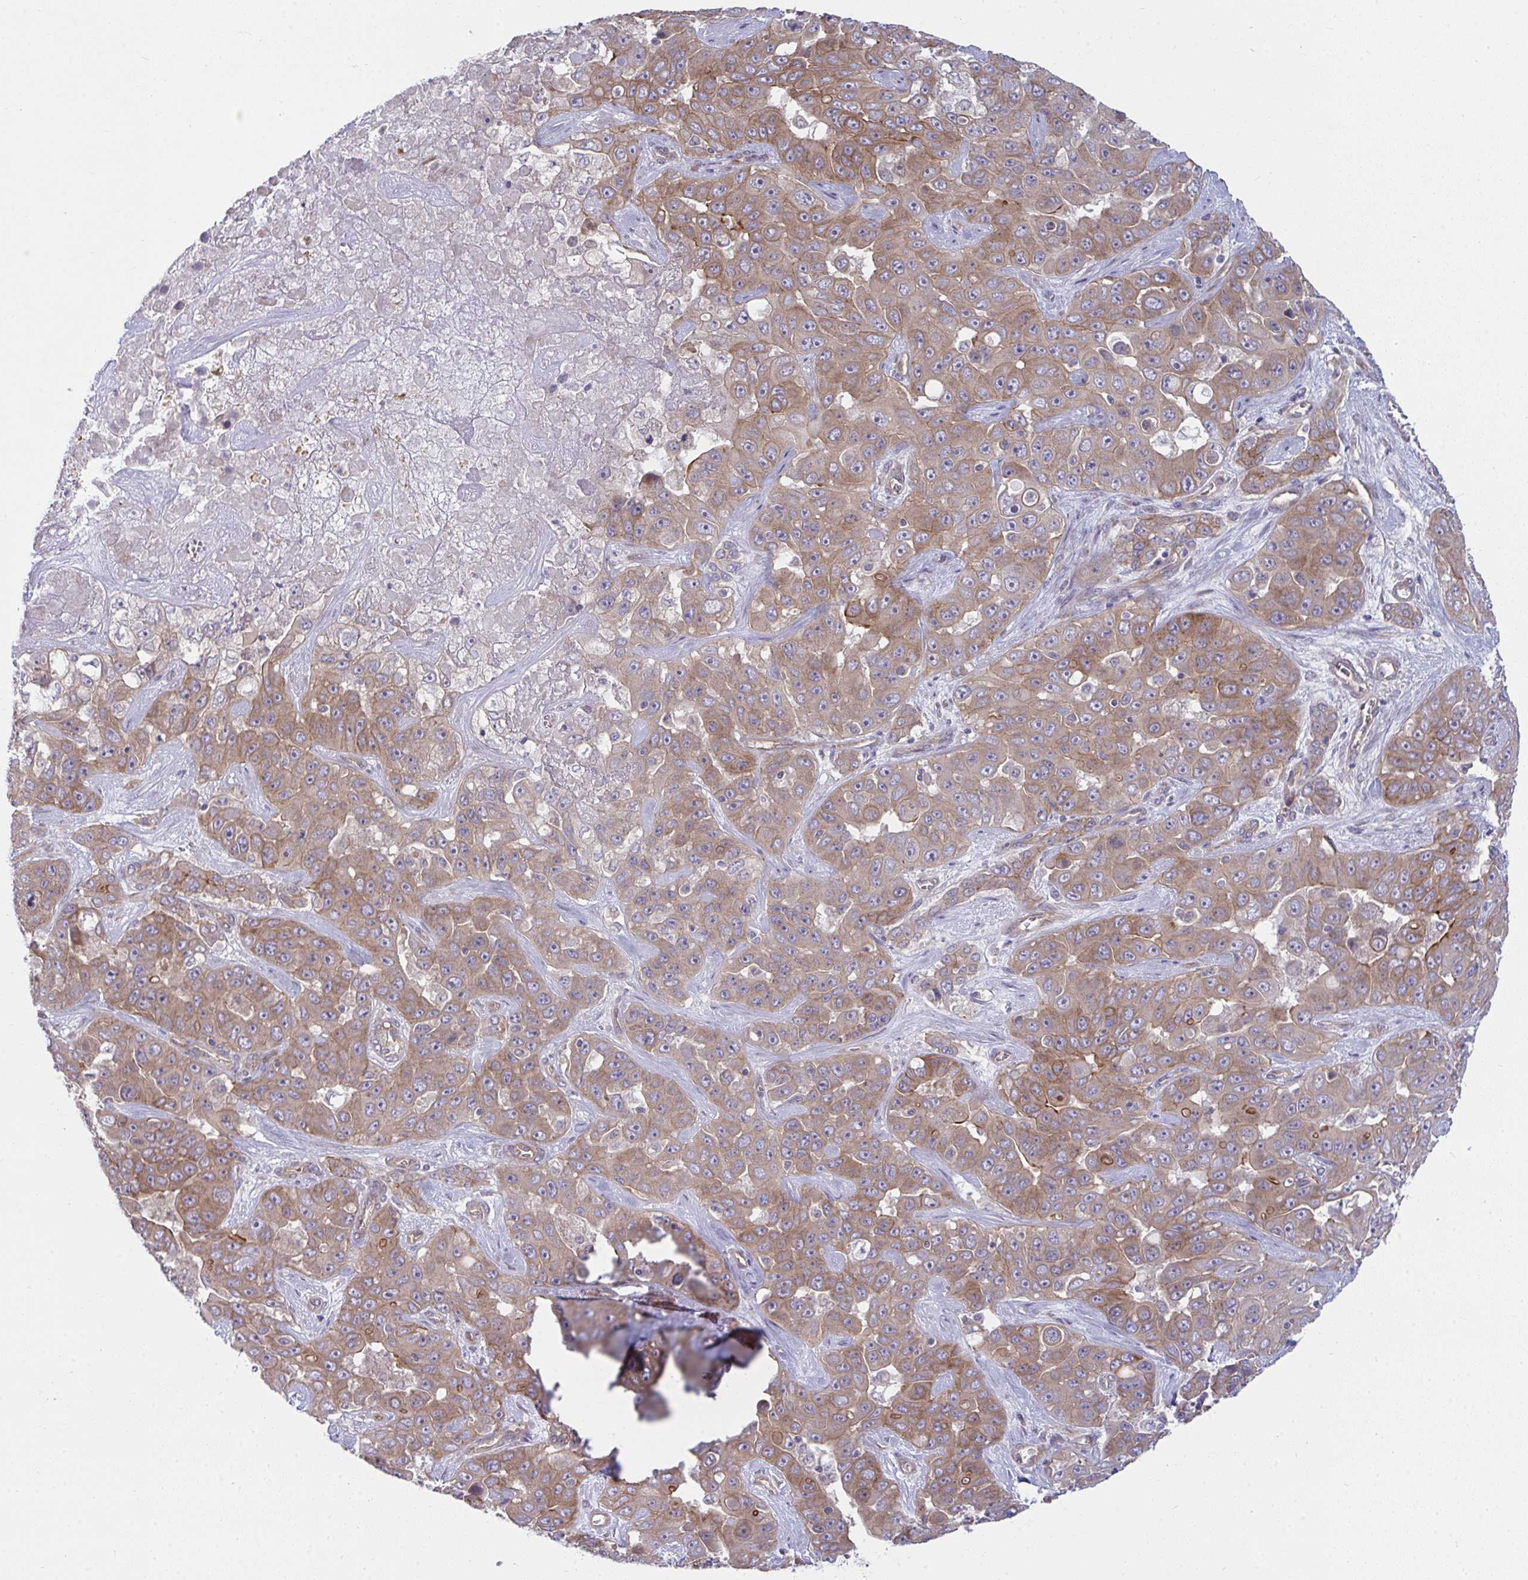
{"staining": {"intensity": "moderate", "quantity": ">75%", "location": "cytoplasmic/membranous"}, "tissue": "liver cancer", "cell_type": "Tumor cells", "image_type": "cancer", "snomed": [{"axis": "morphology", "description": "Cholangiocarcinoma"}, {"axis": "topography", "description": "Liver"}], "caption": "Protein expression analysis of human liver cancer (cholangiocarcinoma) reveals moderate cytoplasmic/membranous staining in about >75% of tumor cells.", "gene": "CASP9", "patient": {"sex": "female", "age": 52}}